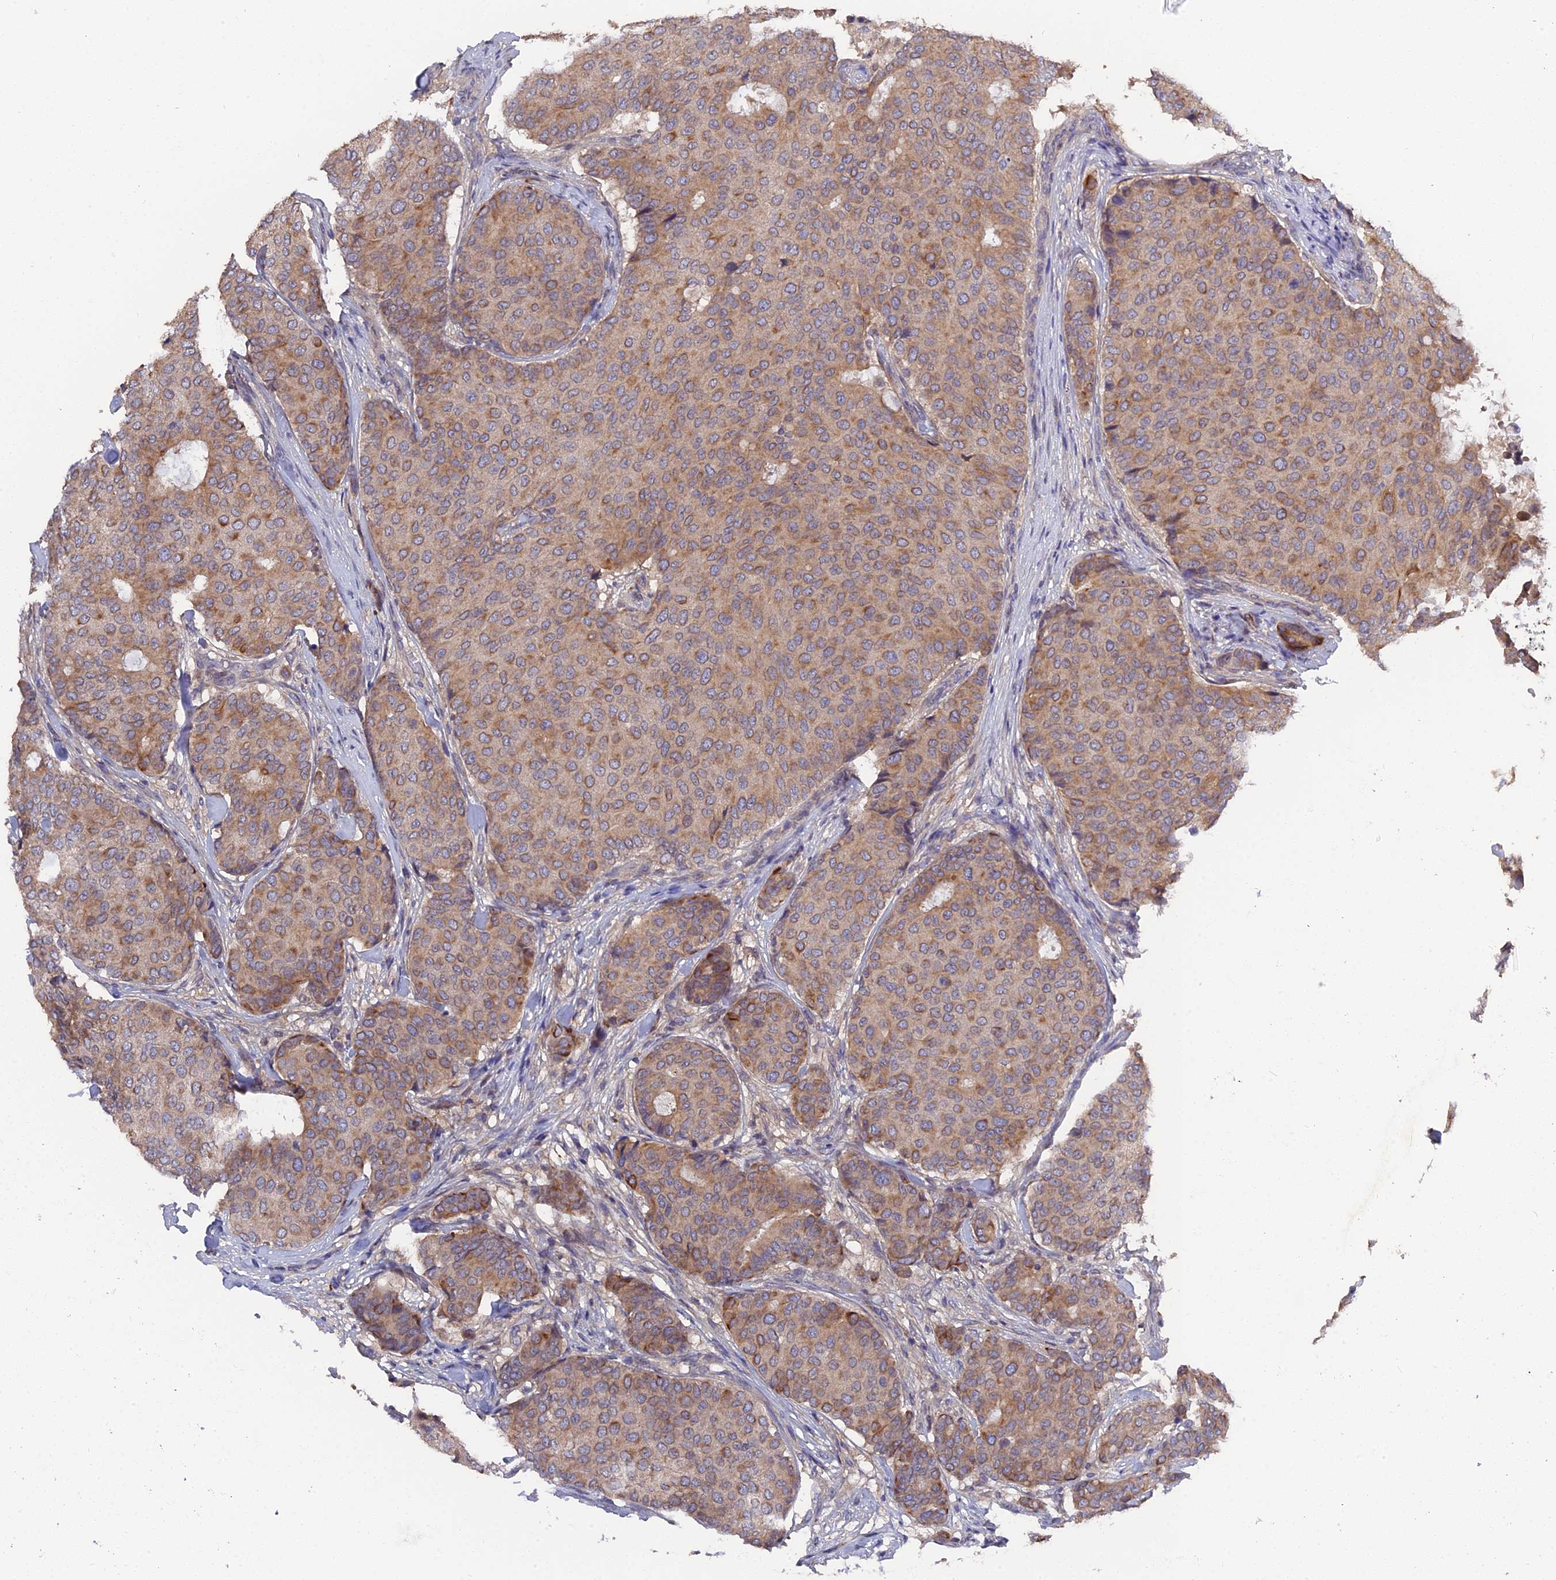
{"staining": {"intensity": "moderate", "quantity": ">75%", "location": "cytoplasmic/membranous"}, "tissue": "breast cancer", "cell_type": "Tumor cells", "image_type": "cancer", "snomed": [{"axis": "morphology", "description": "Duct carcinoma"}, {"axis": "topography", "description": "Breast"}], "caption": "Human breast cancer stained with a brown dye reveals moderate cytoplasmic/membranous positive expression in about >75% of tumor cells.", "gene": "ZCCHC2", "patient": {"sex": "female", "age": 75}}